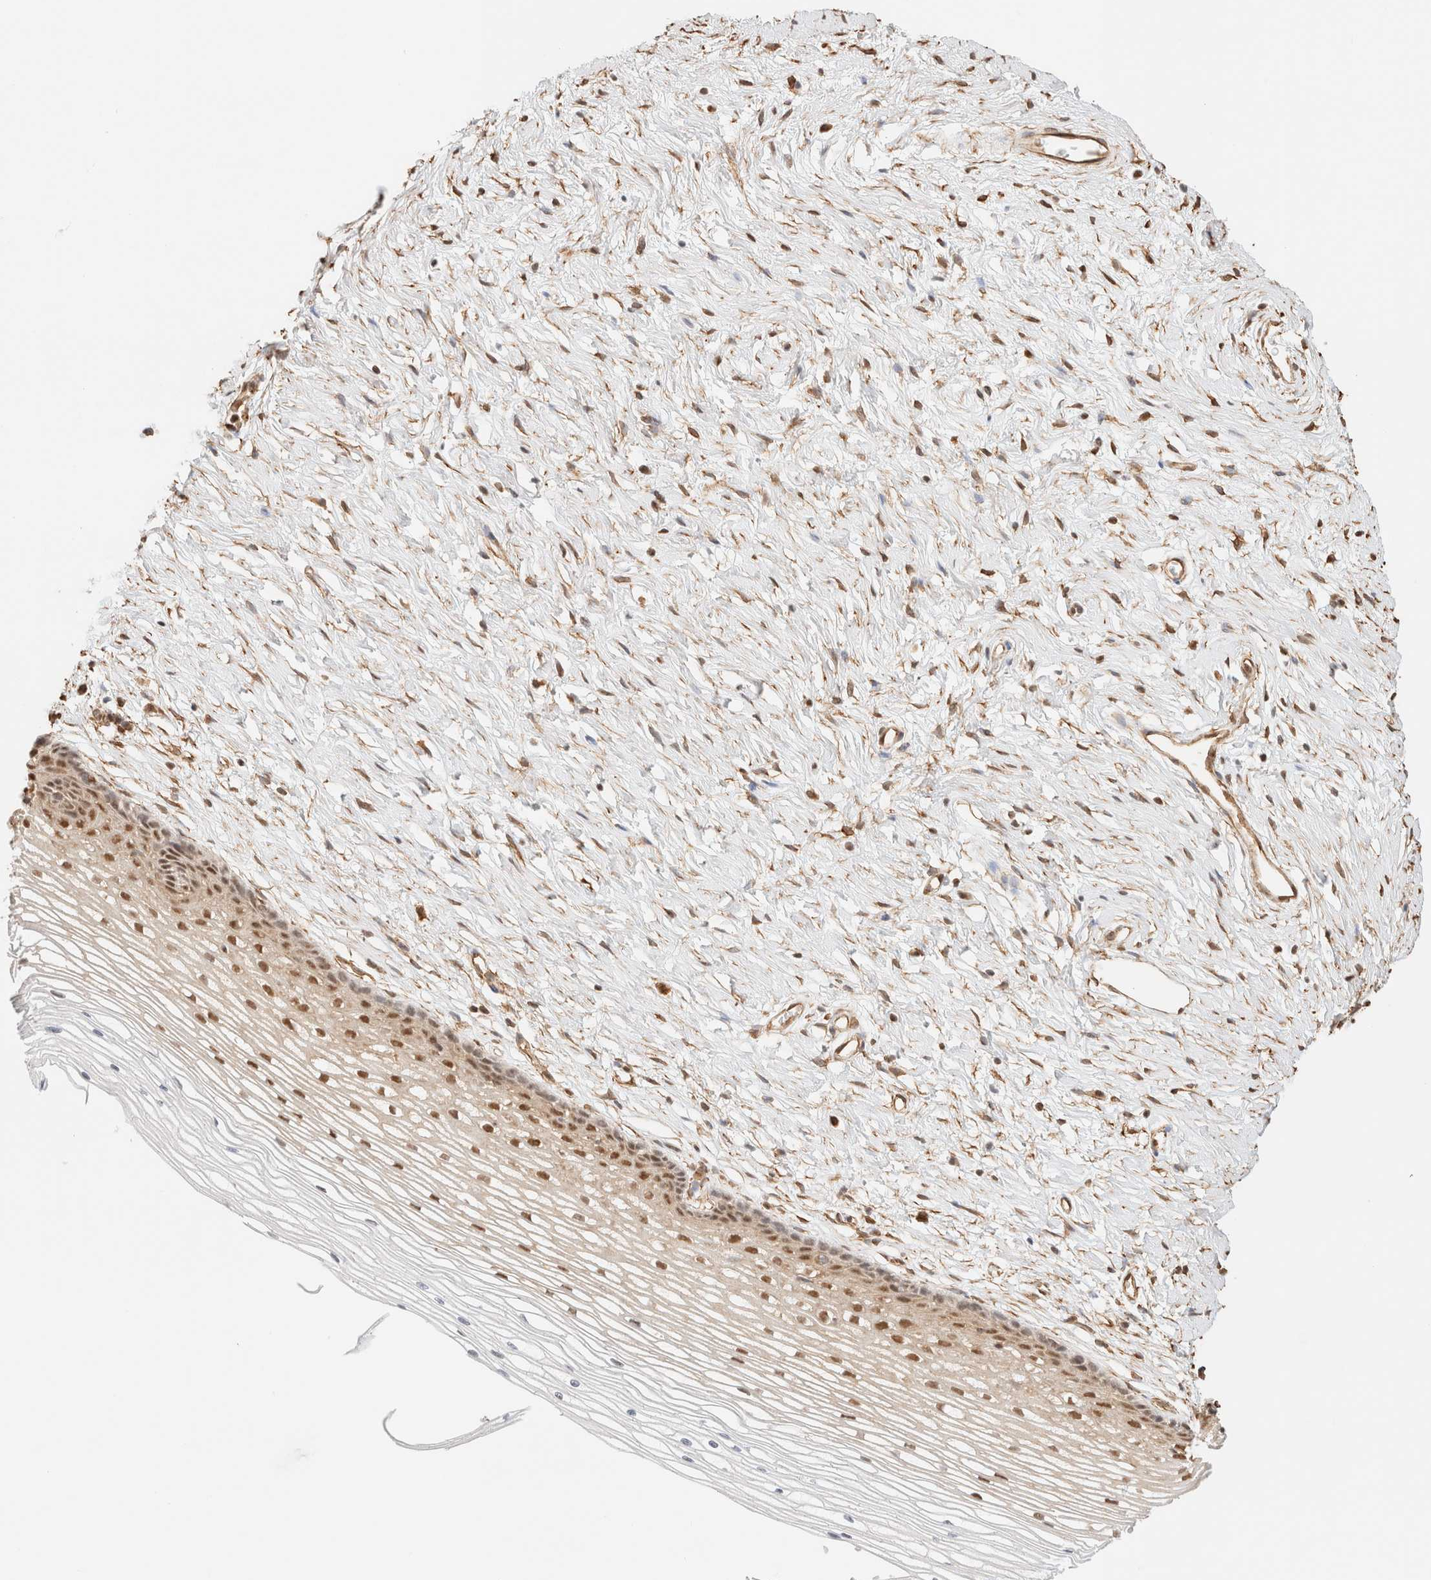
{"staining": {"intensity": "moderate", "quantity": ">75%", "location": "nuclear"}, "tissue": "cervix", "cell_type": "Glandular cells", "image_type": "normal", "snomed": [{"axis": "morphology", "description": "Normal tissue, NOS"}, {"axis": "topography", "description": "Cervix"}], "caption": "This histopathology image demonstrates benign cervix stained with immunohistochemistry to label a protein in brown. The nuclear of glandular cells show moderate positivity for the protein. Nuclei are counter-stained blue.", "gene": "ARID5A", "patient": {"sex": "female", "age": 77}}